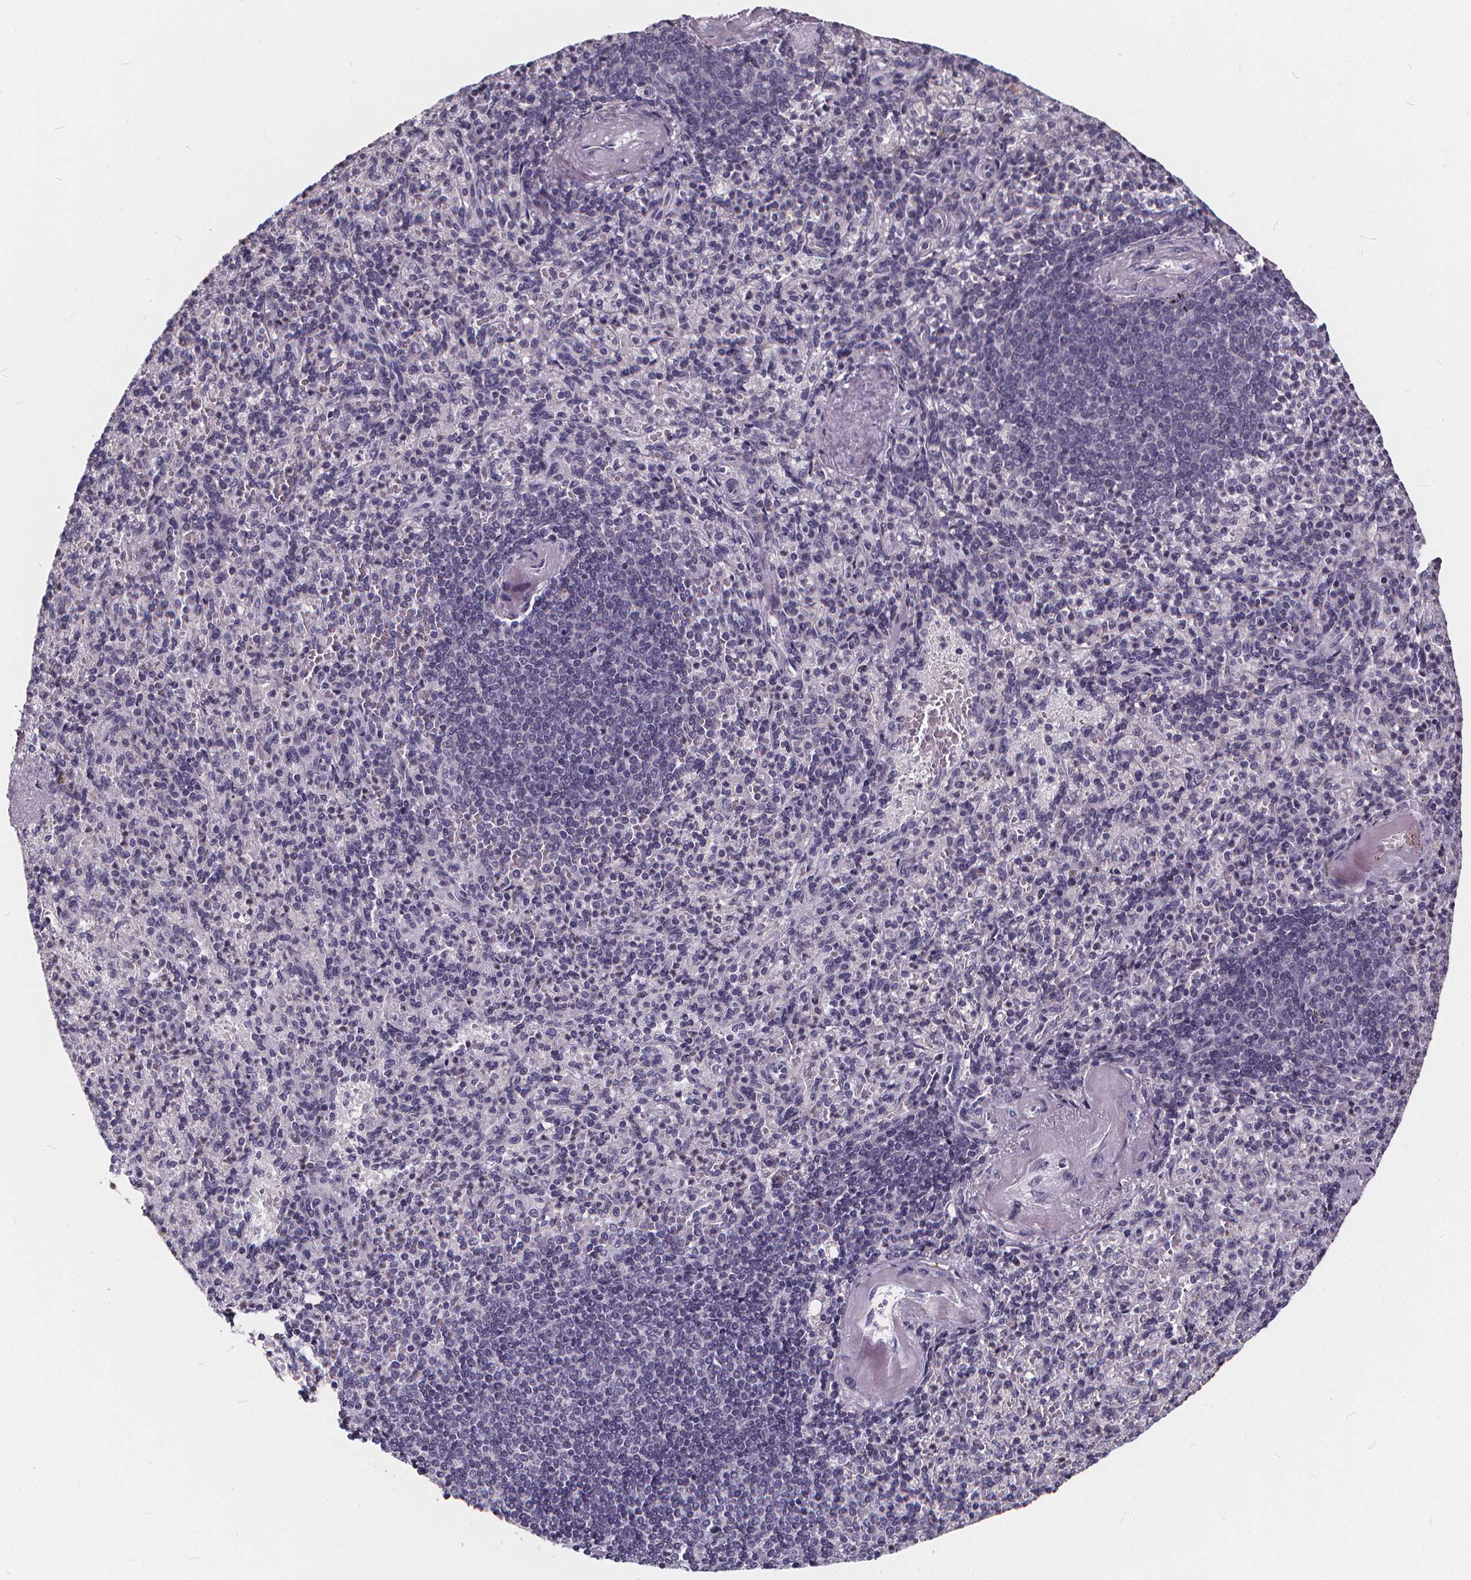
{"staining": {"intensity": "negative", "quantity": "none", "location": "none"}, "tissue": "spleen", "cell_type": "Cells in red pulp", "image_type": "normal", "snomed": [{"axis": "morphology", "description": "Normal tissue, NOS"}, {"axis": "topography", "description": "Spleen"}], "caption": "A high-resolution photomicrograph shows immunohistochemistry staining of unremarkable spleen, which demonstrates no significant staining in cells in red pulp. Brightfield microscopy of IHC stained with DAB (brown) and hematoxylin (blue), captured at high magnification.", "gene": "SPEF2", "patient": {"sex": "female", "age": 74}}